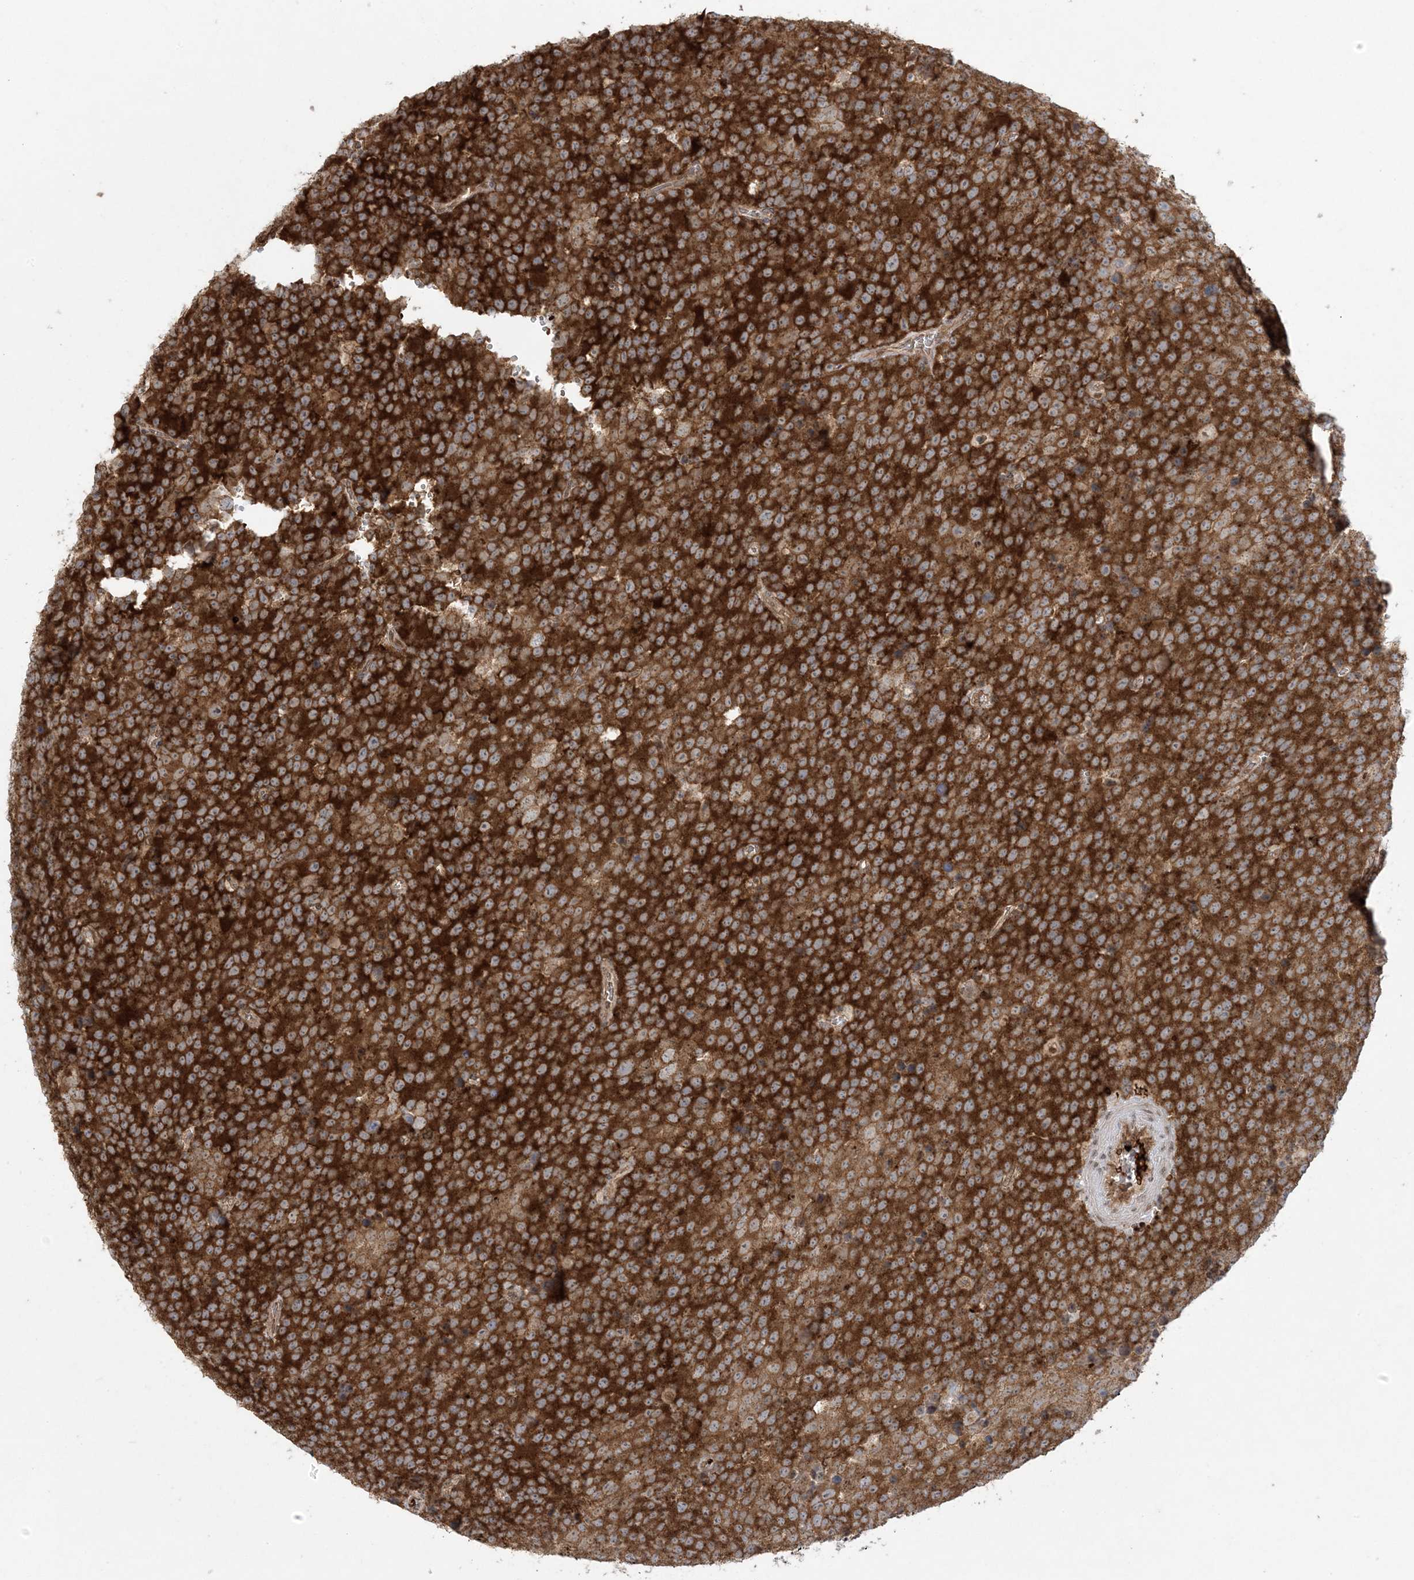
{"staining": {"intensity": "strong", "quantity": ">75%", "location": "cytoplasmic/membranous"}, "tissue": "testis cancer", "cell_type": "Tumor cells", "image_type": "cancer", "snomed": [{"axis": "morphology", "description": "Seminoma, NOS"}, {"axis": "topography", "description": "Testis"}], "caption": "Protein analysis of testis cancer (seminoma) tissue displays strong cytoplasmic/membranous expression in about >75% of tumor cells.", "gene": "ABCF3", "patient": {"sex": "male", "age": 71}}